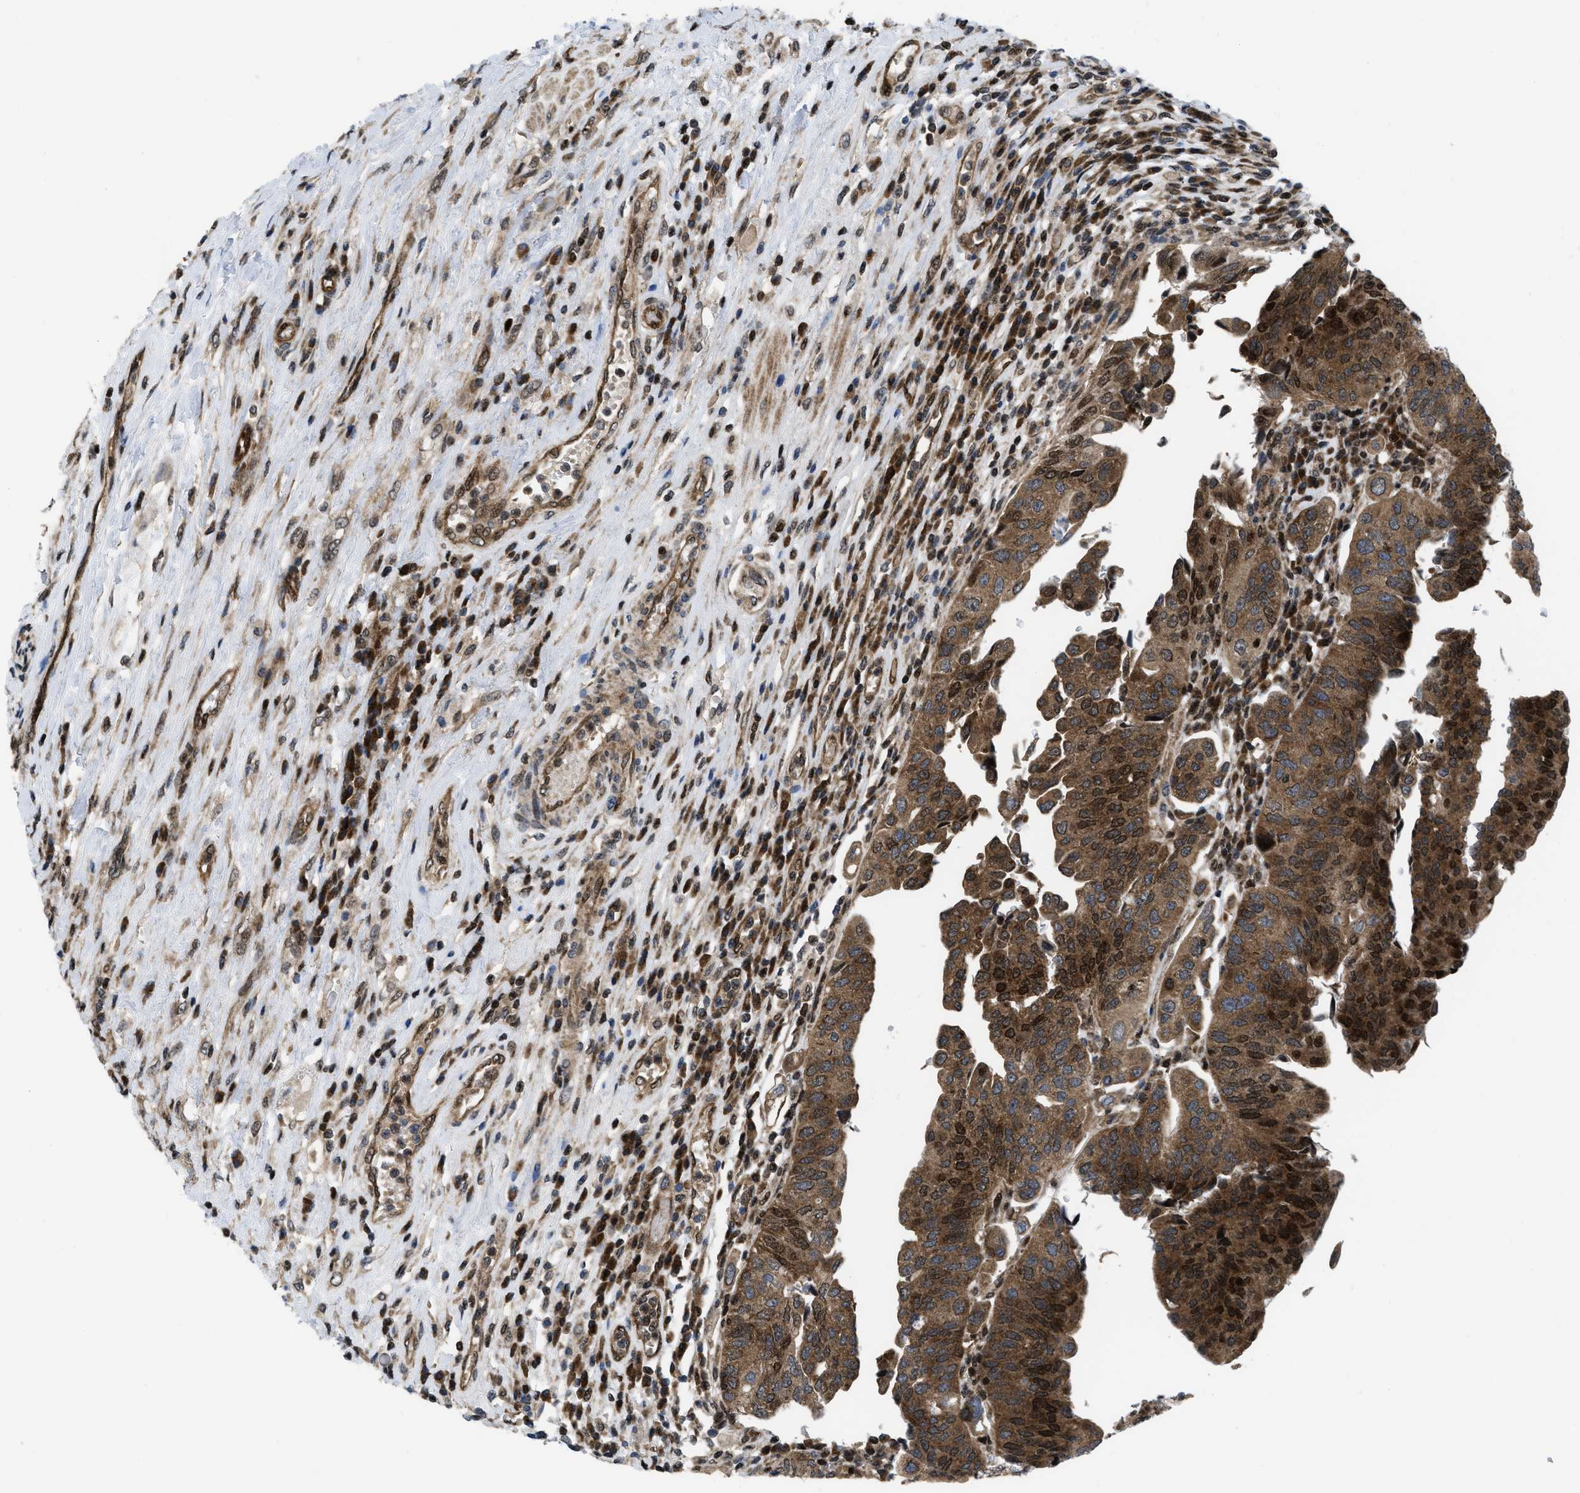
{"staining": {"intensity": "moderate", "quantity": ">75%", "location": "cytoplasmic/membranous,nuclear"}, "tissue": "urothelial cancer", "cell_type": "Tumor cells", "image_type": "cancer", "snomed": [{"axis": "morphology", "description": "Urothelial carcinoma, High grade"}, {"axis": "topography", "description": "Urinary bladder"}], "caption": "Human urothelial cancer stained for a protein (brown) displays moderate cytoplasmic/membranous and nuclear positive staining in approximately >75% of tumor cells.", "gene": "PPP2CB", "patient": {"sex": "female", "age": 80}}